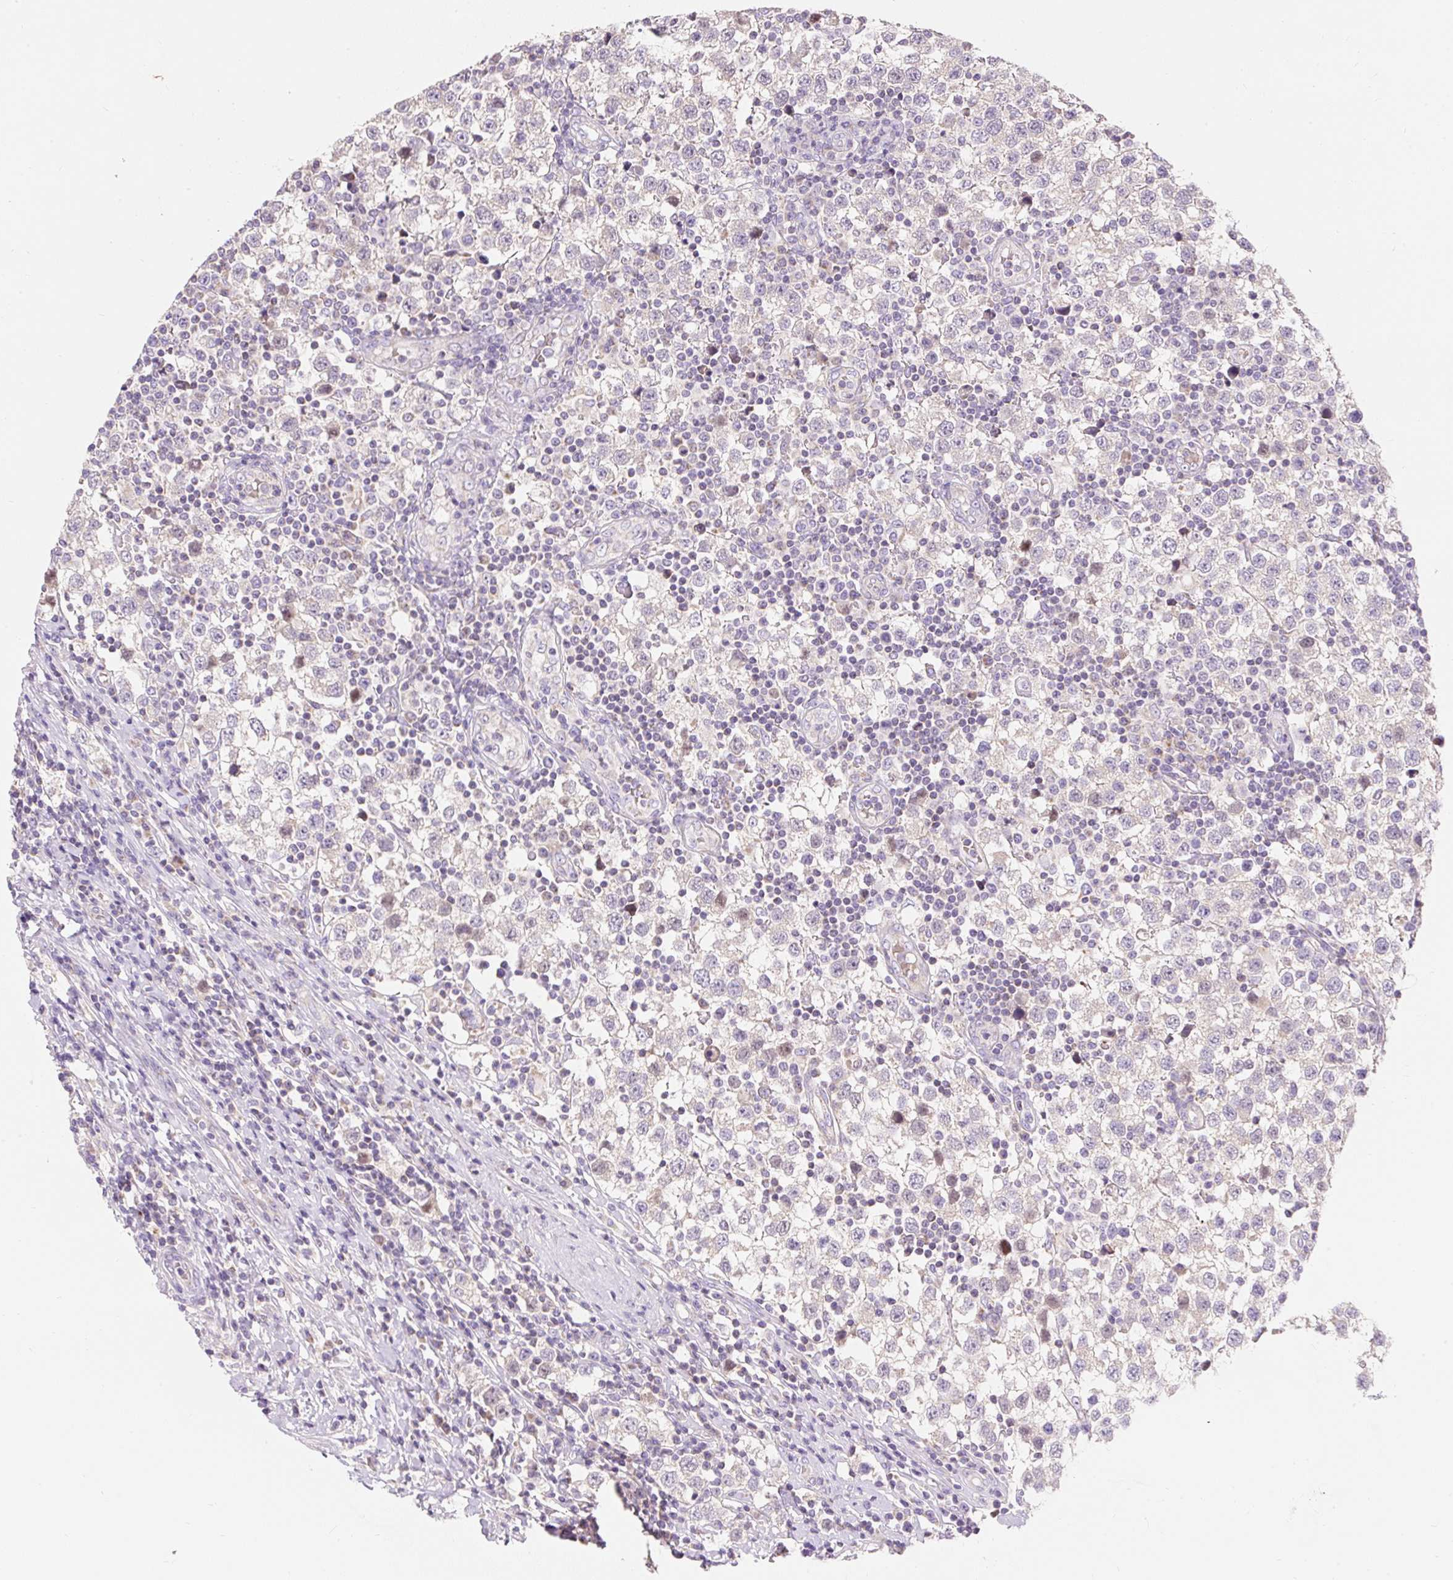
{"staining": {"intensity": "negative", "quantity": "none", "location": "none"}, "tissue": "testis cancer", "cell_type": "Tumor cells", "image_type": "cancer", "snomed": [{"axis": "morphology", "description": "Seminoma, NOS"}, {"axis": "topography", "description": "Testis"}], "caption": "Seminoma (testis) was stained to show a protein in brown. There is no significant staining in tumor cells.", "gene": "PMAIP1", "patient": {"sex": "male", "age": 34}}